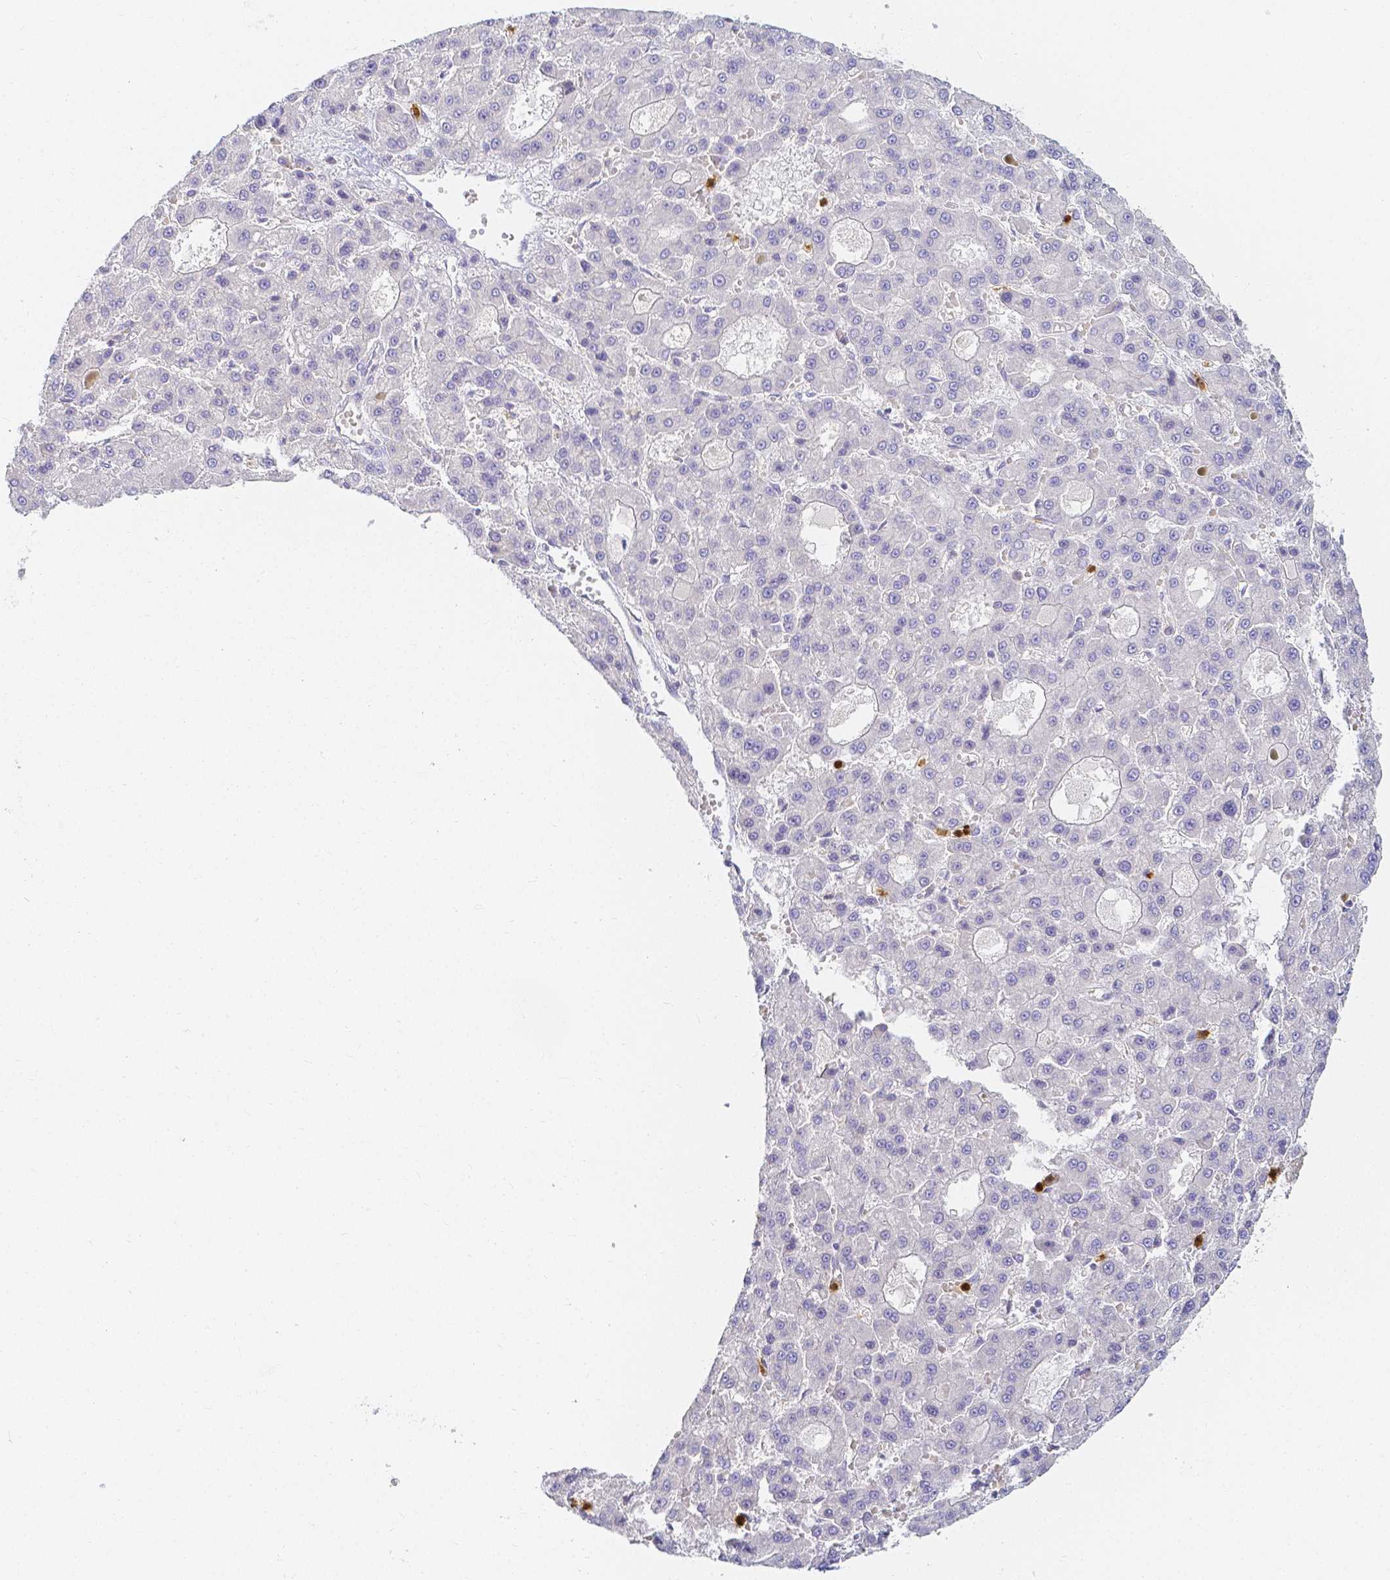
{"staining": {"intensity": "negative", "quantity": "none", "location": "none"}, "tissue": "liver cancer", "cell_type": "Tumor cells", "image_type": "cancer", "snomed": [{"axis": "morphology", "description": "Carcinoma, Hepatocellular, NOS"}, {"axis": "topography", "description": "Liver"}], "caption": "Liver cancer stained for a protein using immunohistochemistry exhibits no expression tumor cells.", "gene": "KCNH1", "patient": {"sex": "male", "age": 70}}